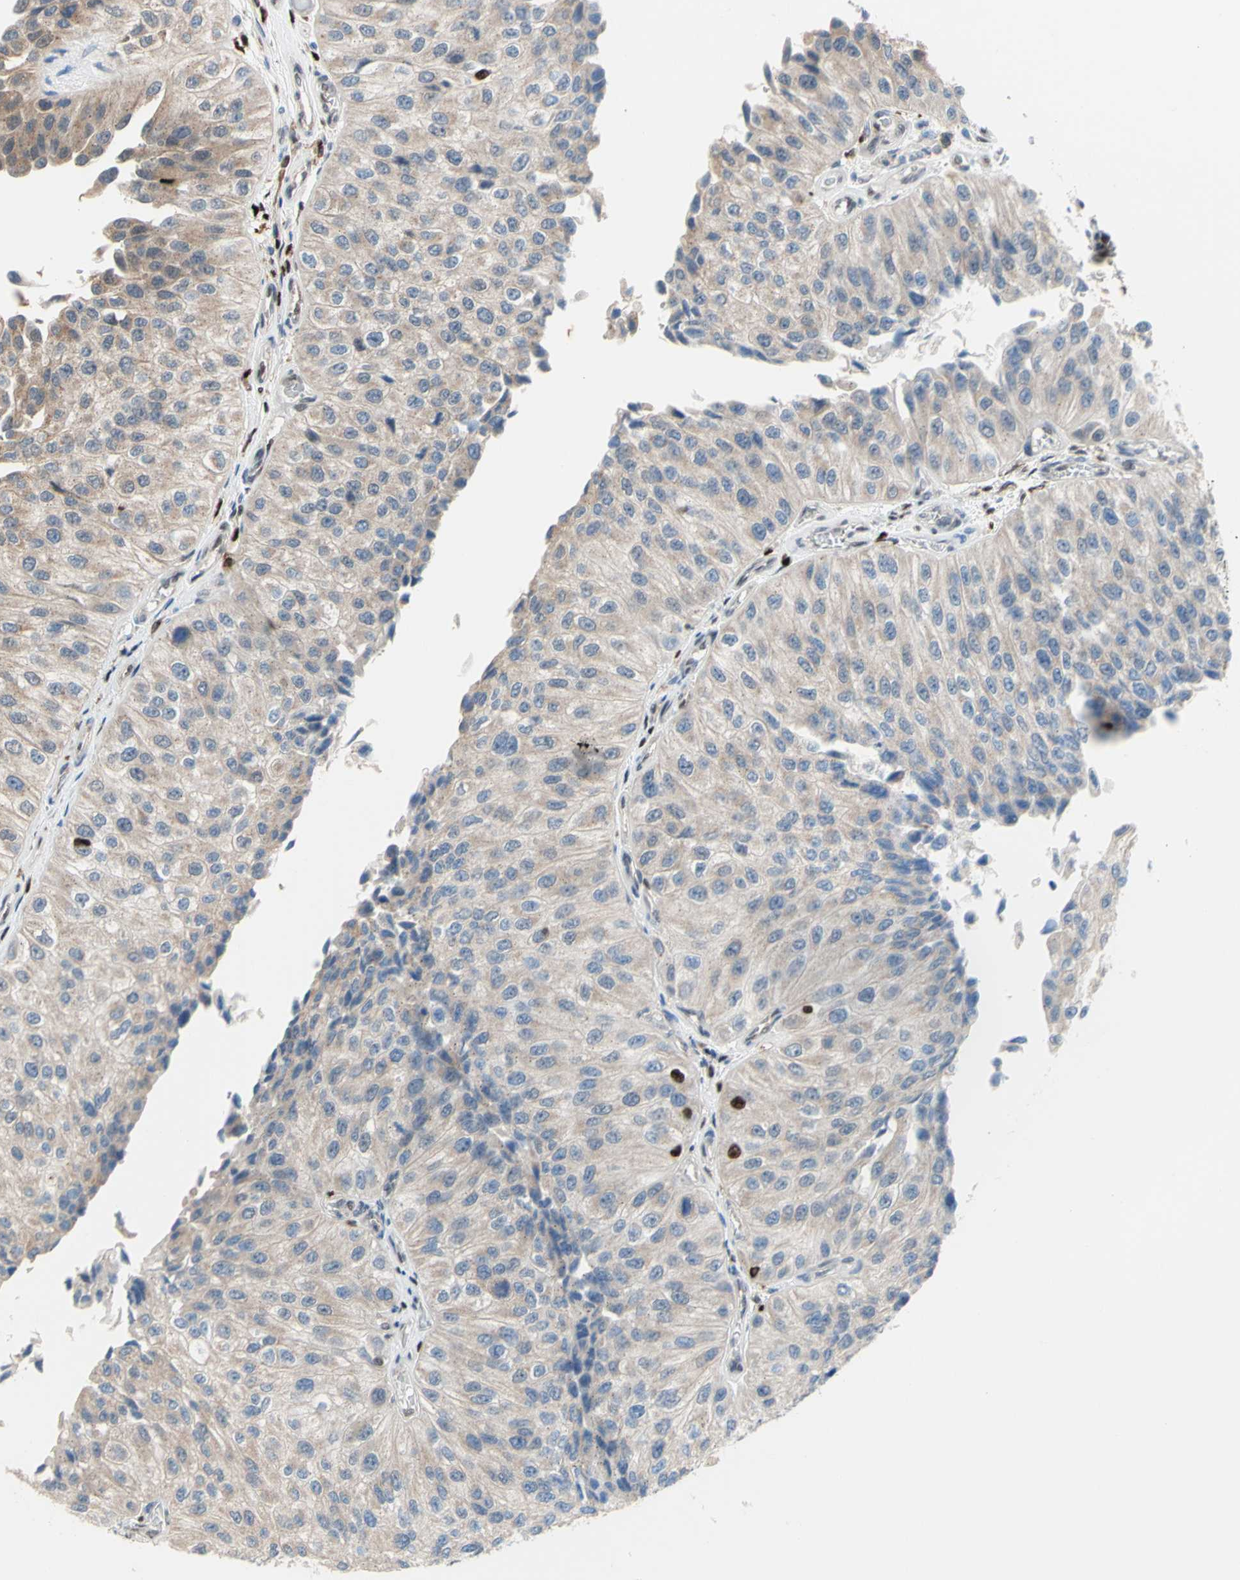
{"staining": {"intensity": "weak", "quantity": ">75%", "location": "cytoplasmic/membranous"}, "tissue": "urothelial cancer", "cell_type": "Tumor cells", "image_type": "cancer", "snomed": [{"axis": "morphology", "description": "Urothelial carcinoma, High grade"}, {"axis": "topography", "description": "Kidney"}, {"axis": "topography", "description": "Urinary bladder"}], "caption": "A histopathology image showing weak cytoplasmic/membranous expression in about >75% of tumor cells in urothelial cancer, as visualized by brown immunohistochemical staining.", "gene": "EED", "patient": {"sex": "male", "age": 77}}